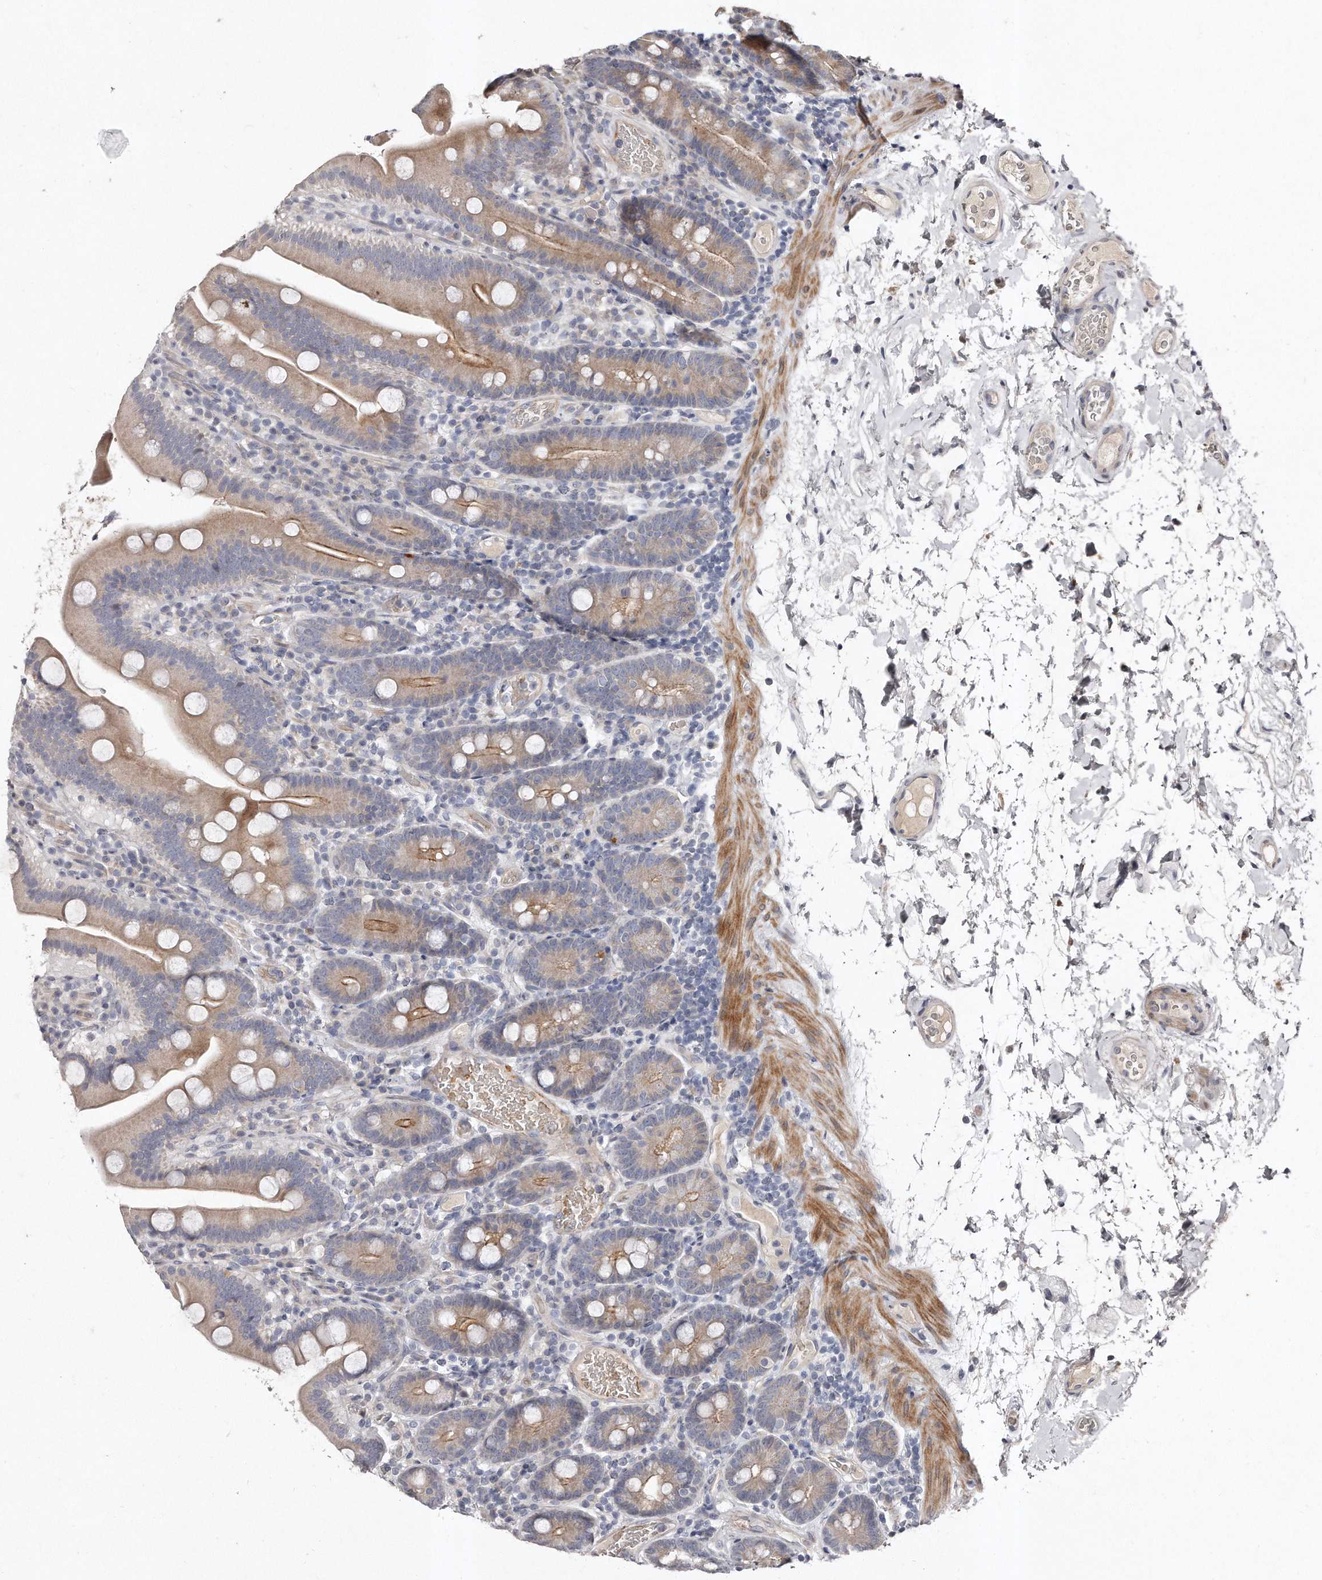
{"staining": {"intensity": "weak", "quantity": "25%-75%", "location": "cytoplasmic/membranous"}, "tissue": "duodenum", "cell_type": "Glandular cells", "image_type": "normal", "snomed": [{"axis": "morphology", "description": "Normal tissue, NOS"}, {"axis": "topography", "description": "Duodenum"}], "caption": "Glandular cells exhibit weak cytoplasmic/membranous expression in about 25%-75% of cells in unremarkable duodenum.", "gene": "TECR", "patient": {"sex": "male", "age": 55}}